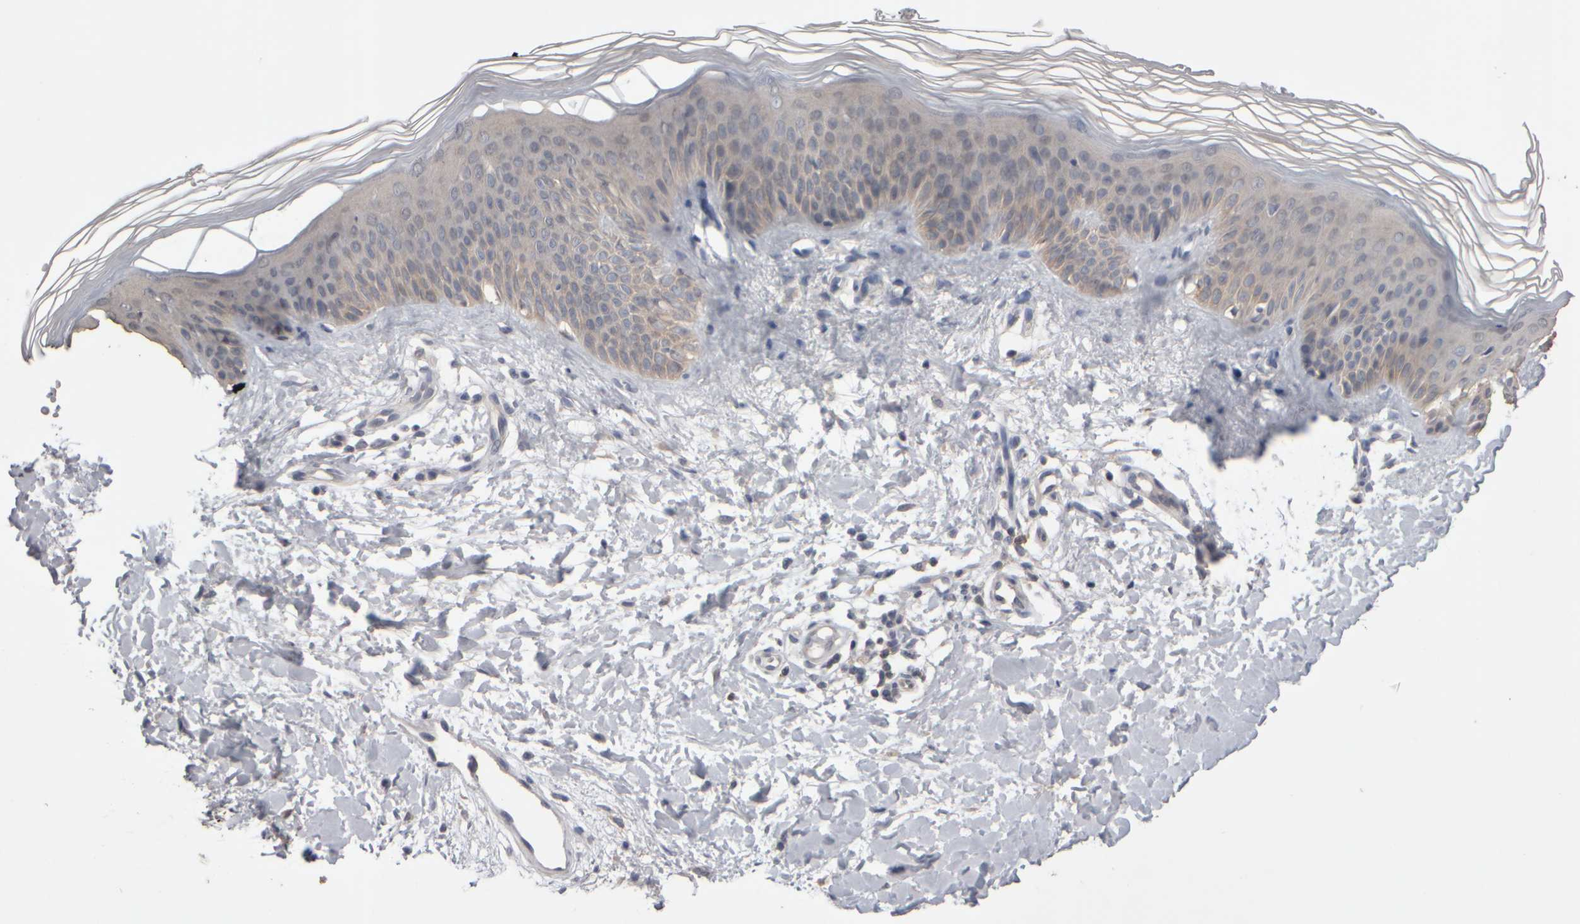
{"staining": {"intensity": "negative", "quantity": "none", "location": "none"}, "tissue": "skin", "cell_type": "Fibroblasts", "image_type": "normal", "snomed": [{"axis": "morphology", "description": "Normal tissue, NOS"}, {"axis": "morphology", "description": "Malignant melanoma, Metastatic site"}, {"axis": "topography", "description": "Skin"}], "caption": "Skin was stained to show a protein in brown. There is no significant positivity in fibroblasts. (Brightfield microscopy of DAB immunohistochemistry at high magnification).", "gene": "EPHX2", "patient": {"sex": "male", "age": 41}}